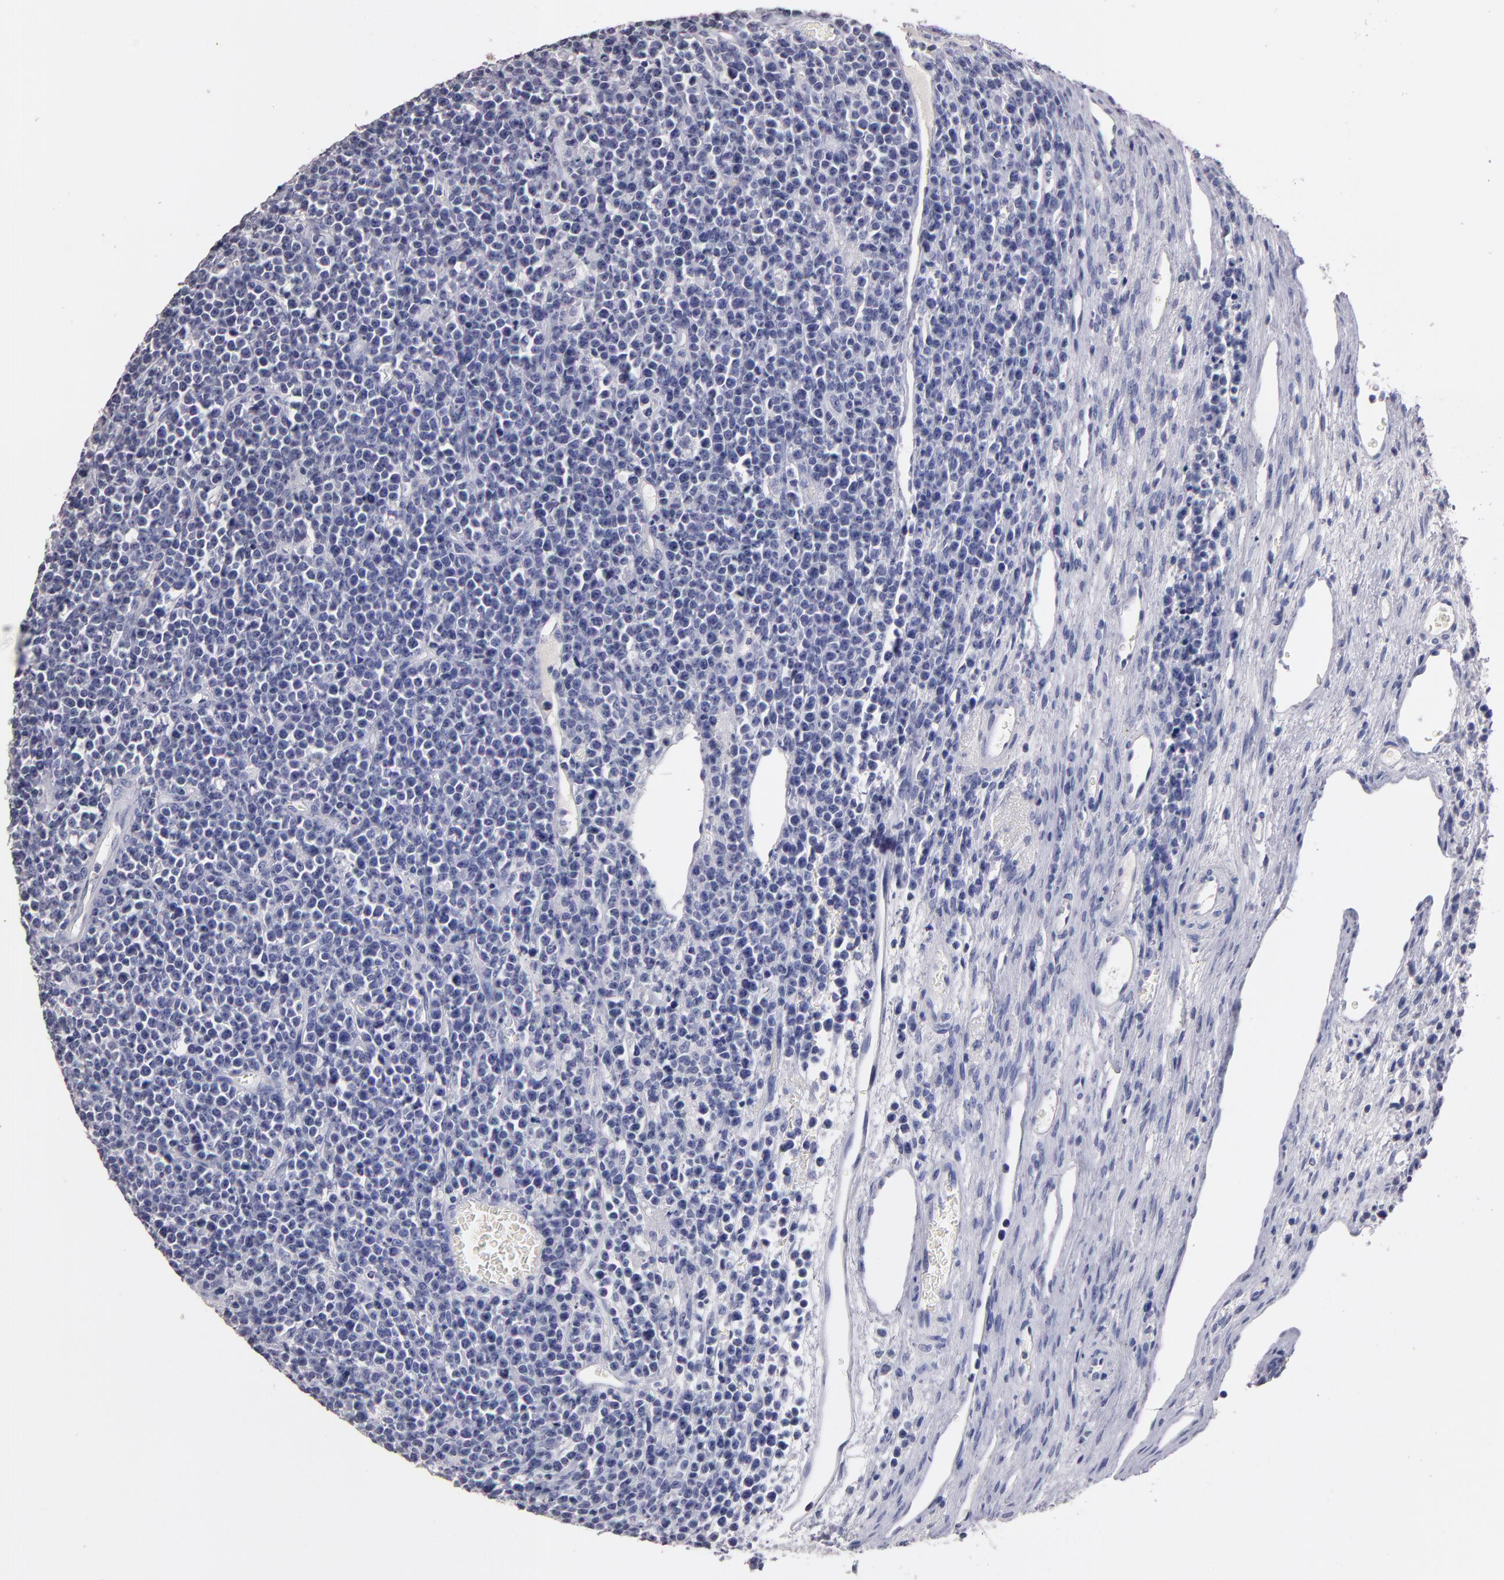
{"staining": {"intensity": "negative", "quantity": "none", "location": "none"}, "tissue": "lymphoma", "cell_type": "Tumor cells", "image_type": "cancer", "snomed": [{"axis": "morphology", "description": "Malignant lymphoma, non-Hodgkin's type, High grade"}, {"axis": "topography", "description": "Ovary"}], "caption": "A high-resolution histopathology image shows immunohistochemistry staining of lymphoma, which reveals no significant positivity in tumor cells.", "gene": "SOX10", "patient": {"sex": "female", "age": 56}}